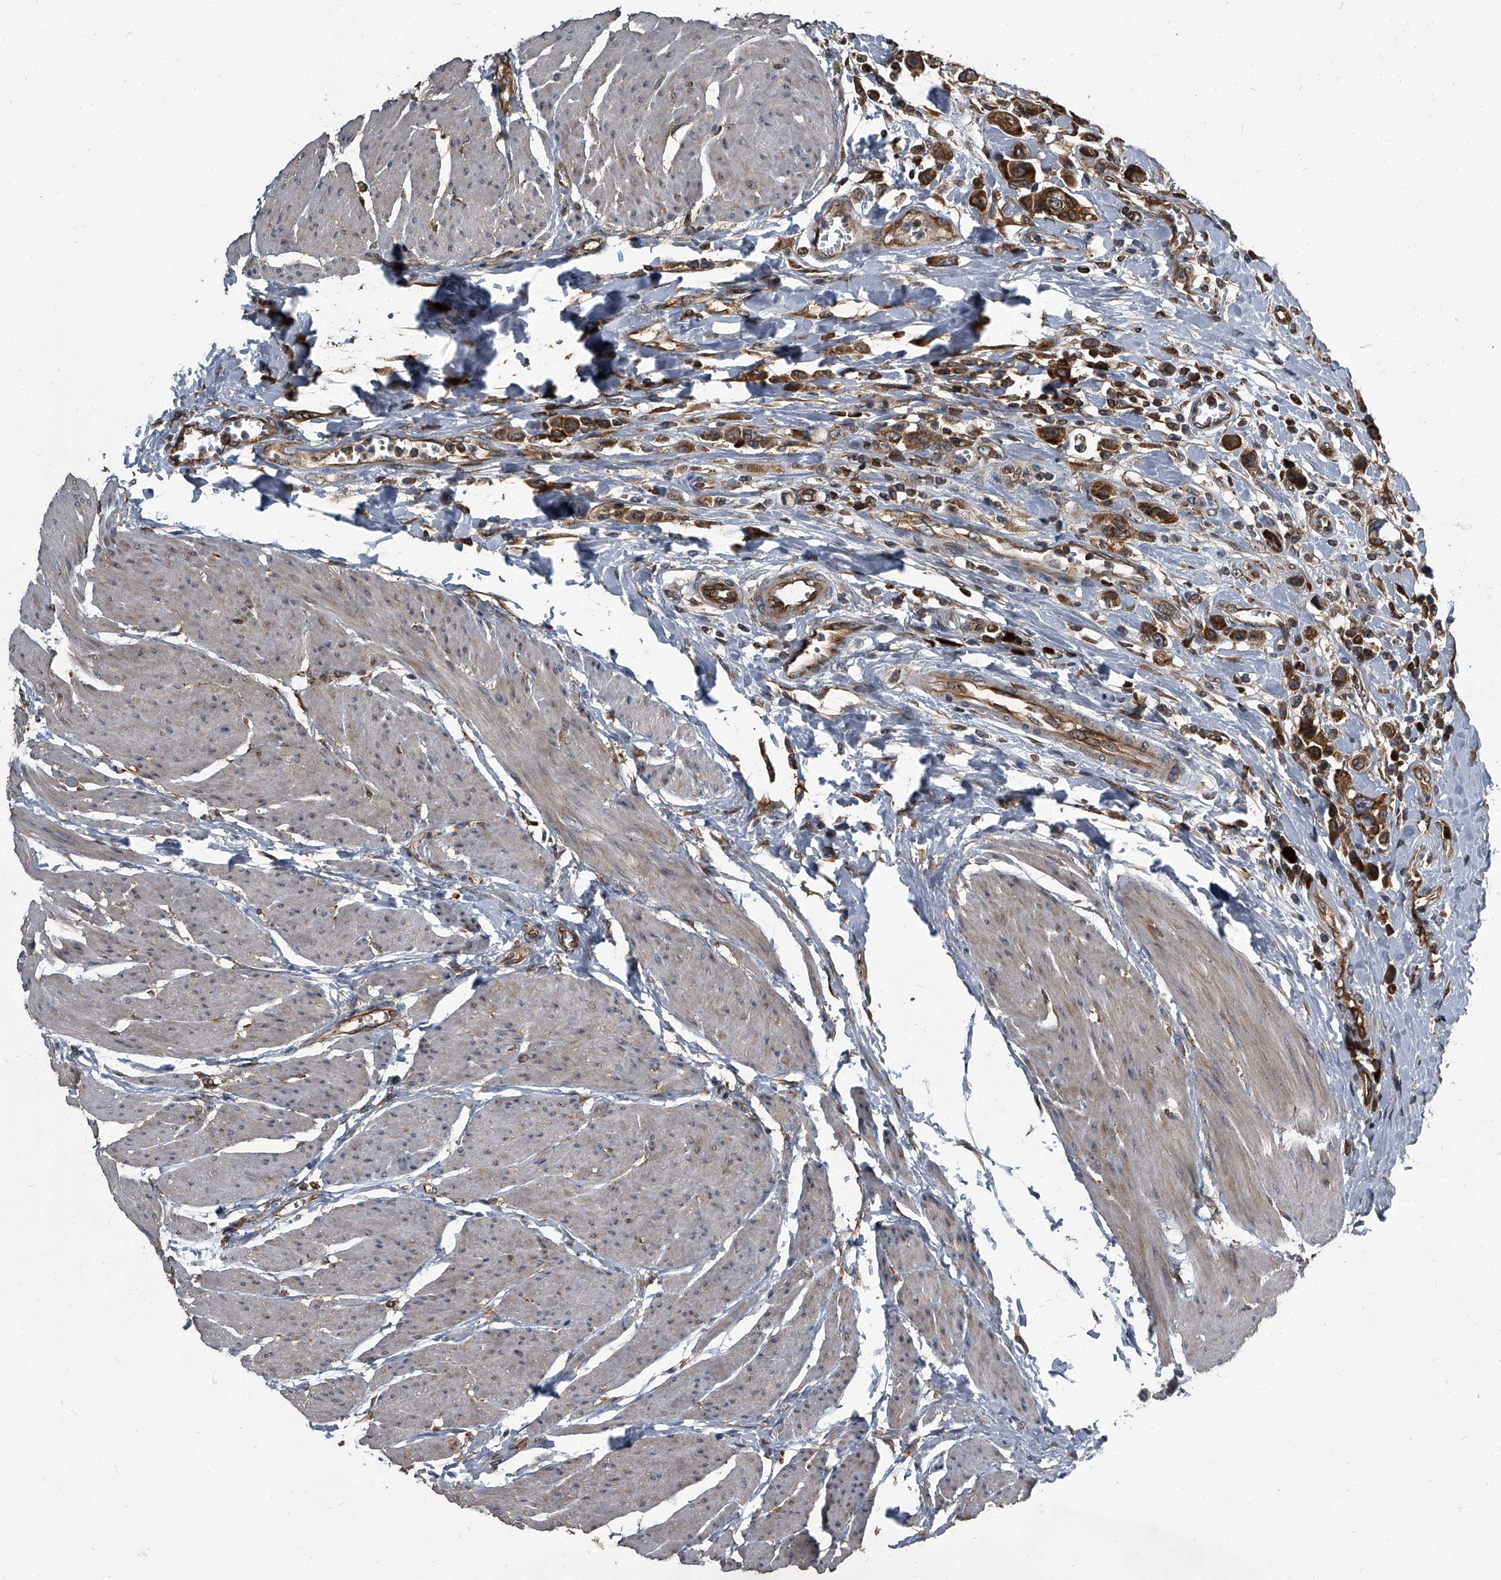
{"staining": {"intensity": "strong", "quantity": ">75%", "location": "cytoplasmic/membranous"}, "tissue": "urothelial cancer", "cell_type": "Tumor cells", "image_type": "cancer", "snomed": [{"axis": "morphology", "description": "Urothelial carcinoma, High grade"}, {"axis": "topography", "description": "Urinary bladder"}], "caption": "This histopathology image reveals immunohistochemistry (IHC) staining of urothelial cancer, with high strong cytoplasmic/membranous positivity in approximately >75% of tumor cells.", "gene": "CDV3", "patient": {"sex": "male", "age": 50}}